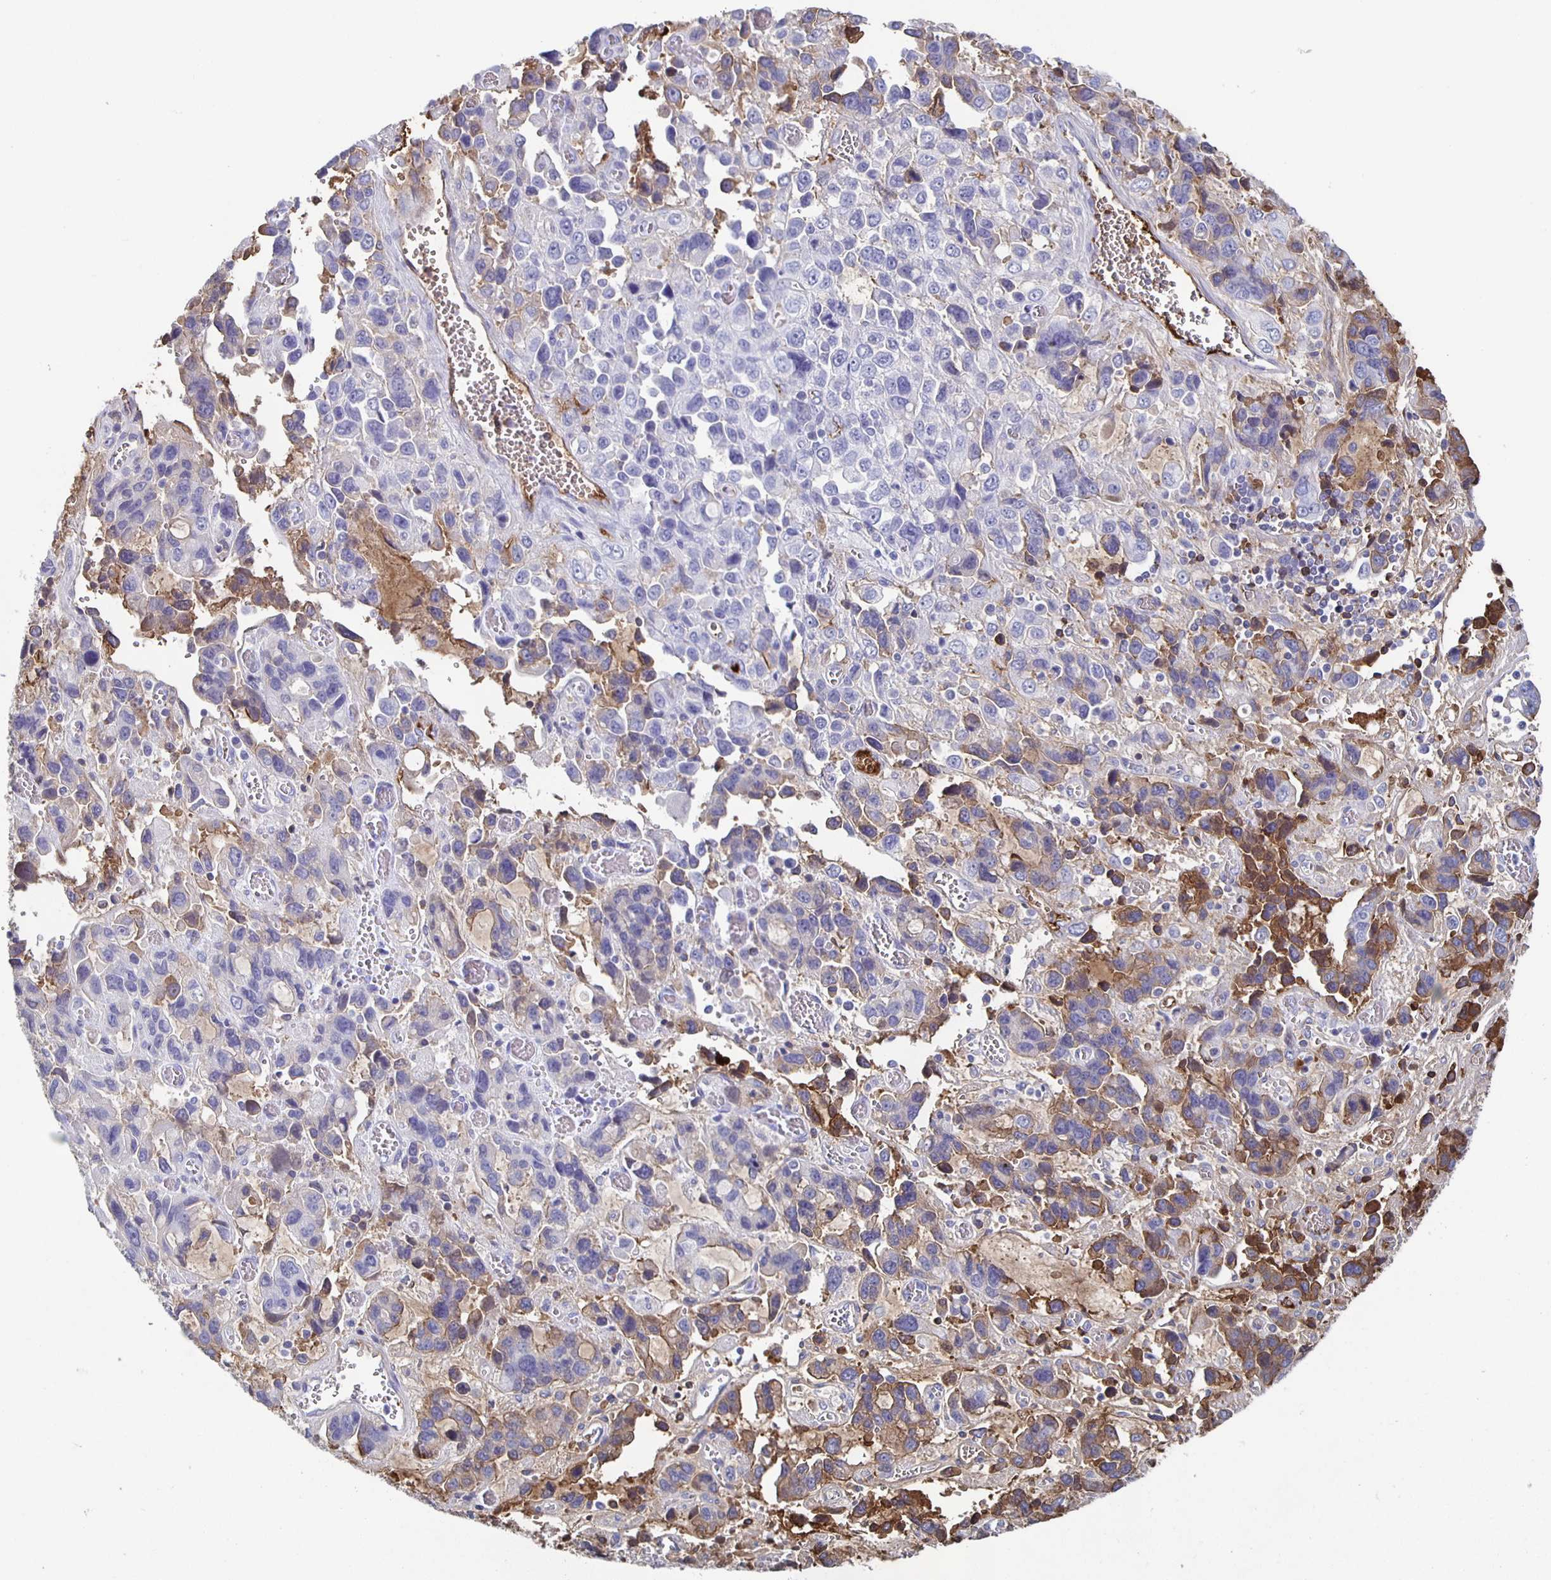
{"staining": {"intensity": "weak", "quantity": "<25%", "location": "cytoplasmic/membranous"}, "tissue": "stomach cancer", "cell_type": "Tumor cells", "image_type": "cancer", "snomed": [{"axis": "morphology", "description": "Adenocarcinoma, NOS"}, {"axis": "topography", "description": "Stomach, upper"}], "caption": "High power microscopy image of an IHC micrograph of stomach cancer, revealing no significant staining in tumor cells.", "gene": "FGA", "patient": {"sex": "female", "age": 81}}